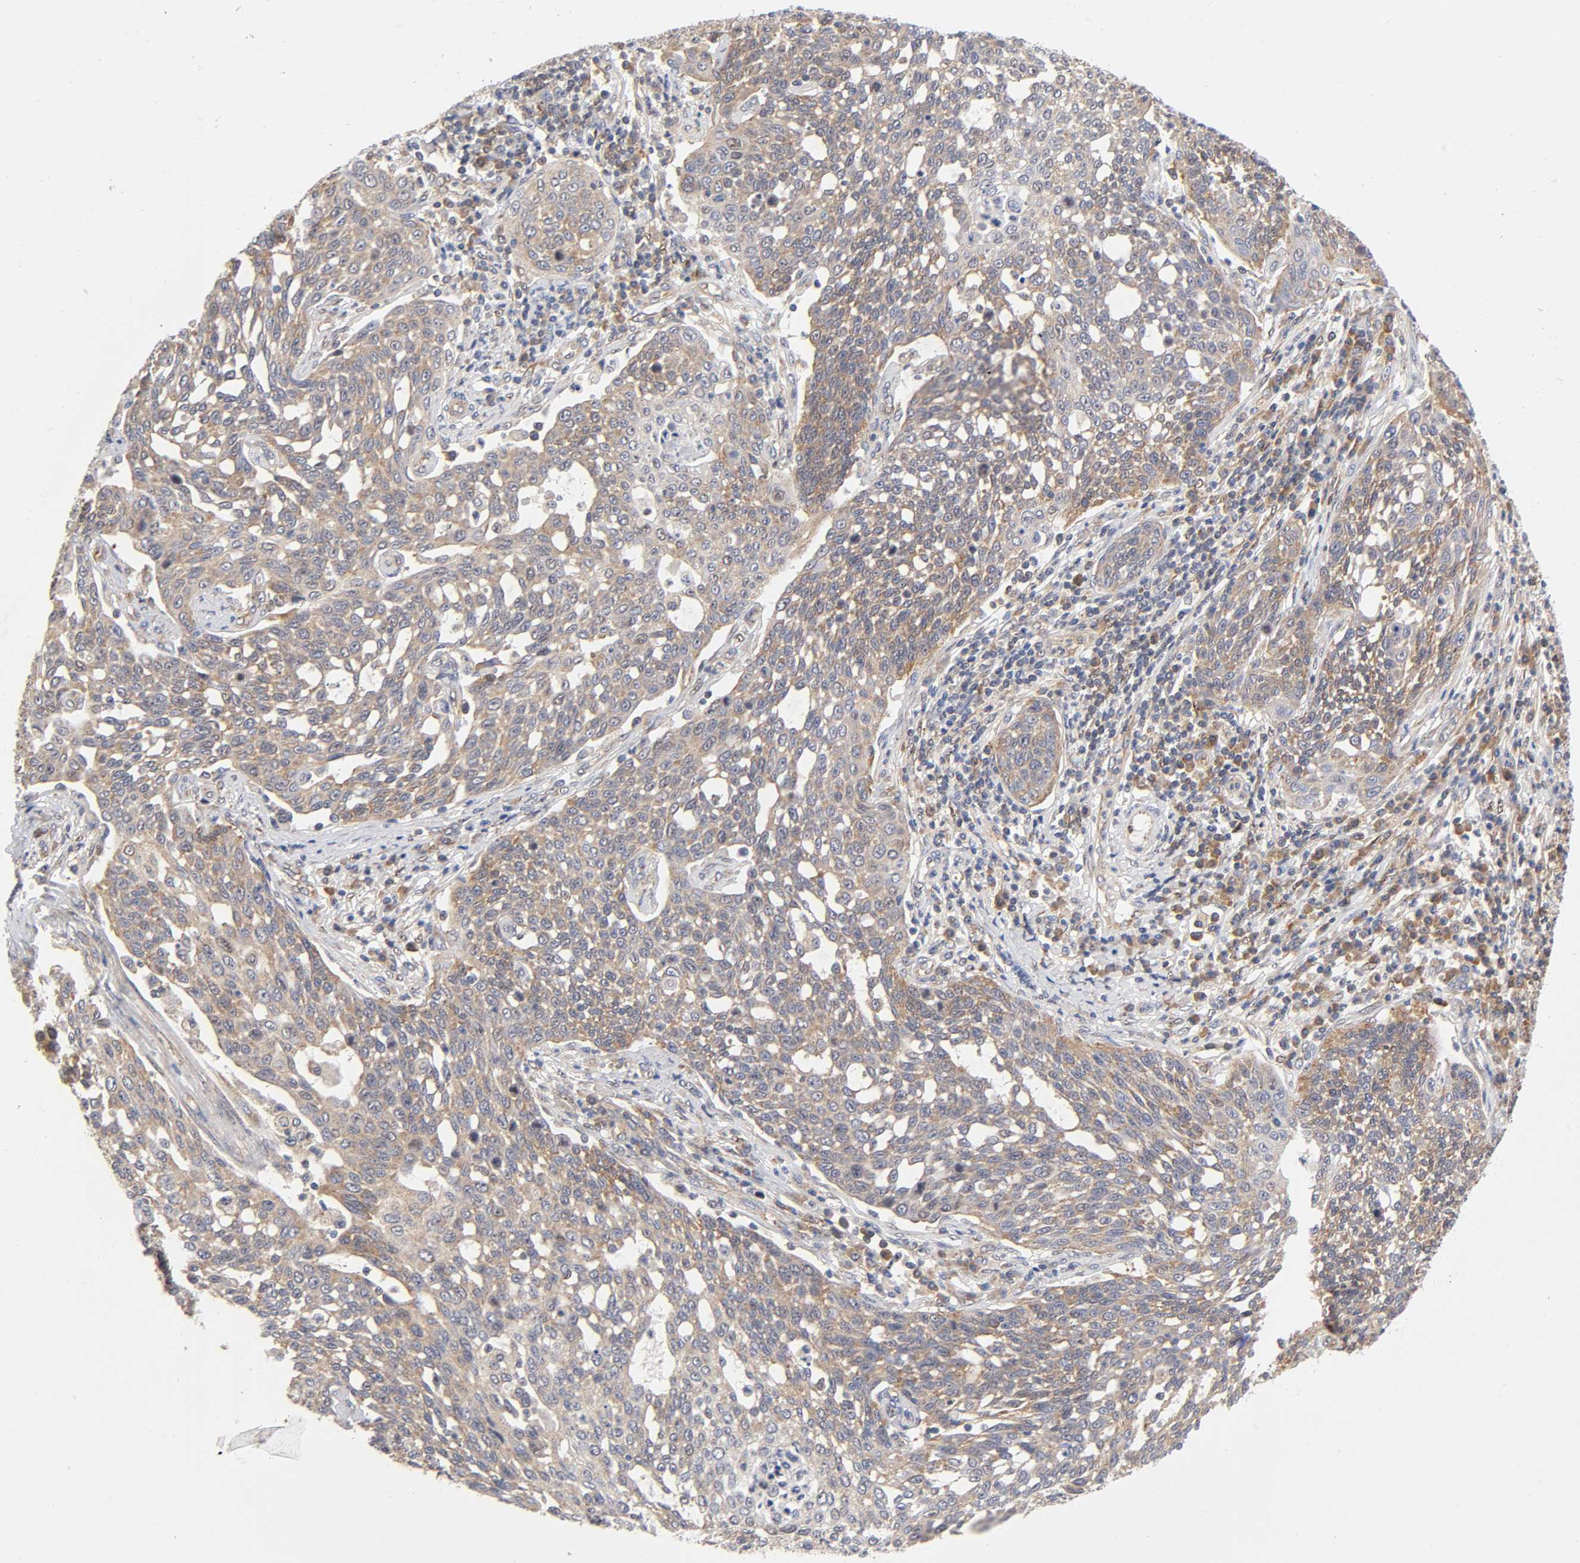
{"staining": {"intensity": "weak", "quantity": "25%-75%", "location": "cytoplasmic/membranous"}, "tissue": "cervical cancer", "cell_type": "Tumor cells", "image_type": "cancer", "snomed": [{"axis": "morphology", "description": "Squamous cell carcinoma, NOS"}, {"axis": "topography", "description": "Cervix"}], "caption": "The photomicrograph reveals a brown stain indicating the presence of a protein in the cytoplasmic/membranous of tumor cells in cervical cancer.", "gene": "PAFAH1B1", "patient": {"sex": "female", "age": 34}}